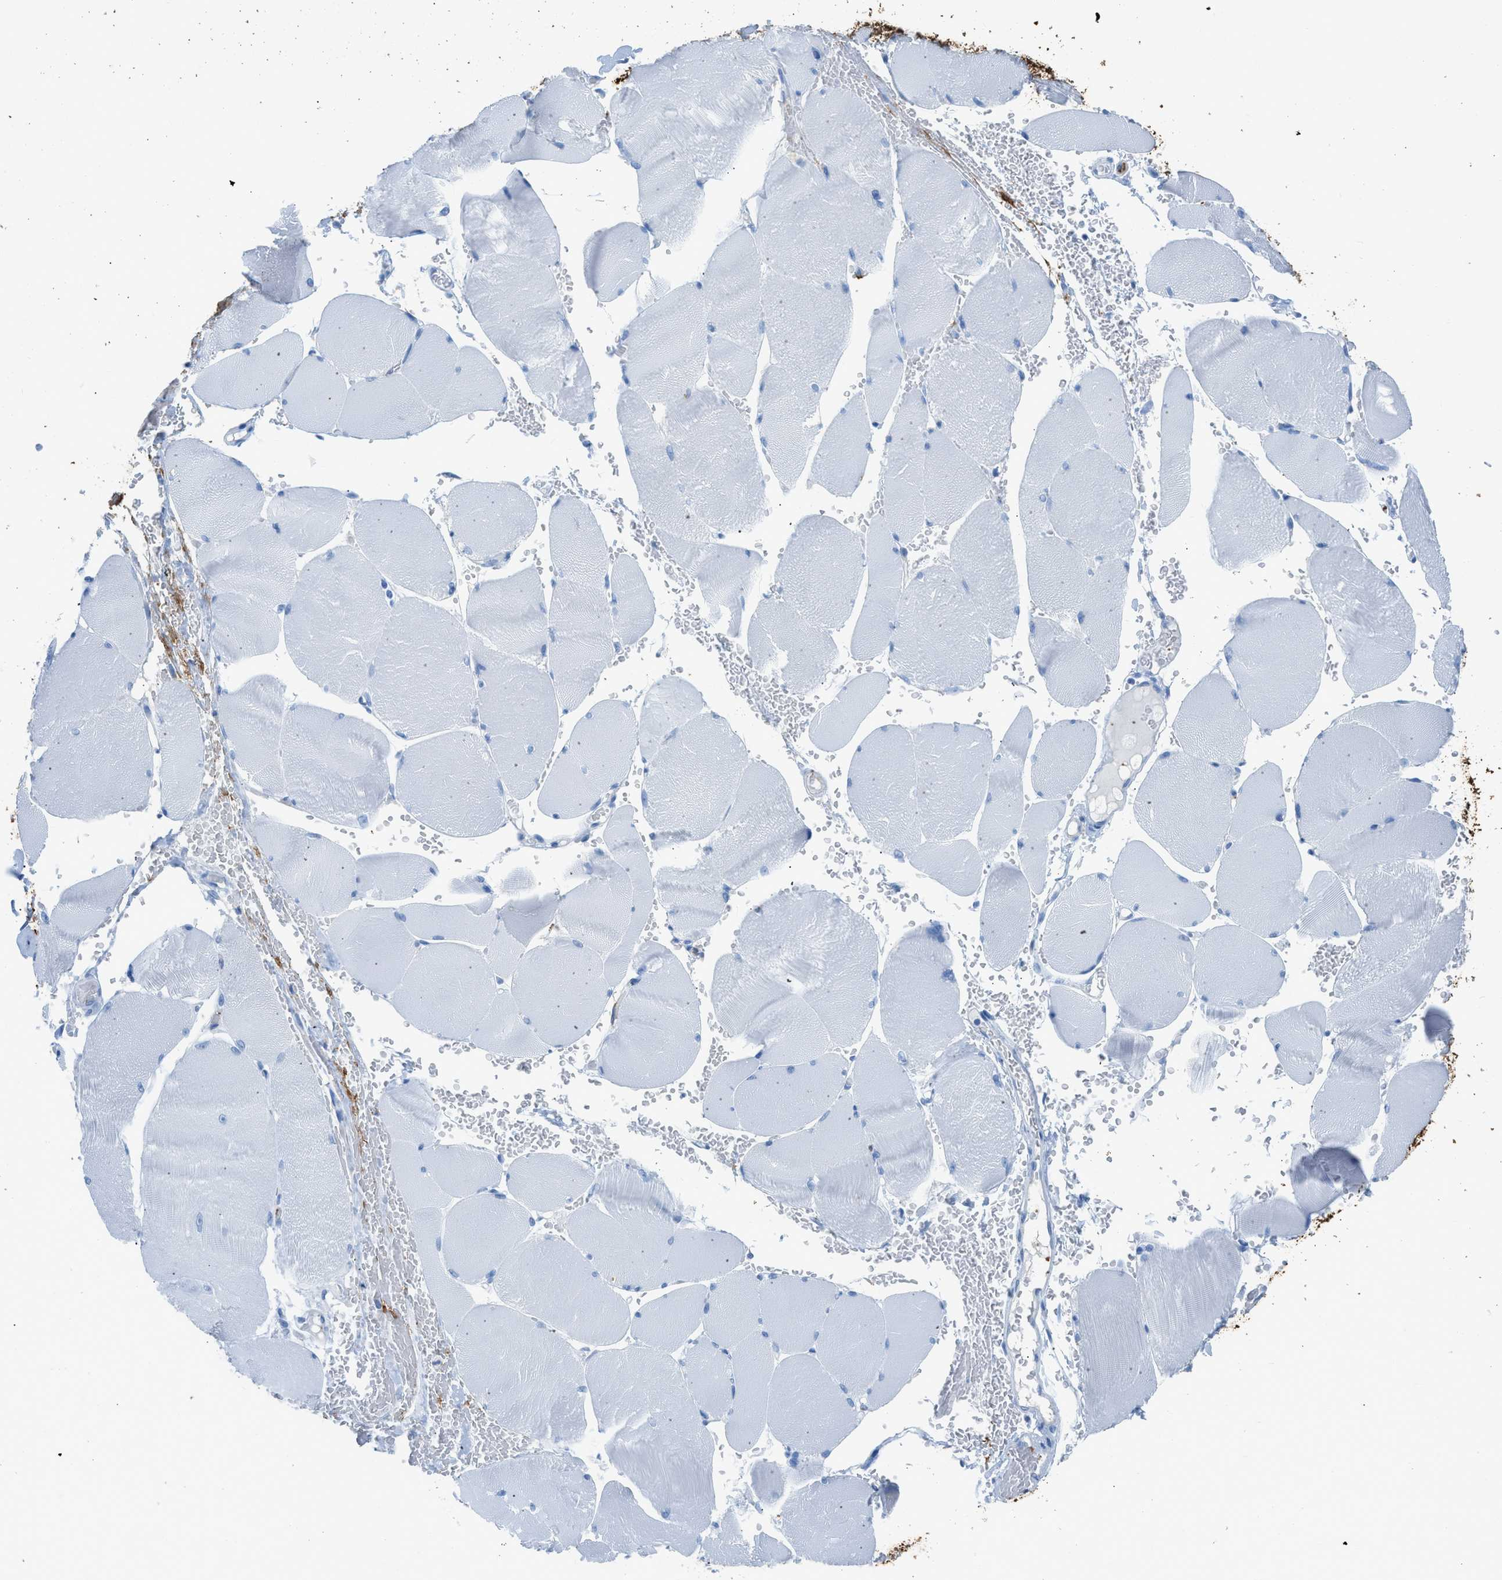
{"staining": {"intensity": "negative", "quantity": "none", "location": "none"}, "tissue": "skeletal muscle", "cell_type": "Myocytes", "image_type": "normal", "snomed": [{"axis": "morphology", "description": "Normal tissue, NOS"}, {"axis": "topography", "description": "Skin"}, {"axis": "topography", "description": "Skeletal muscle"}], "caption": "Histopathology image shows no significant protein positivity in myocytes of normal skeletal muscle.", "gene": "FAIM2", "patient": {"sex": "male", "age": 83}}